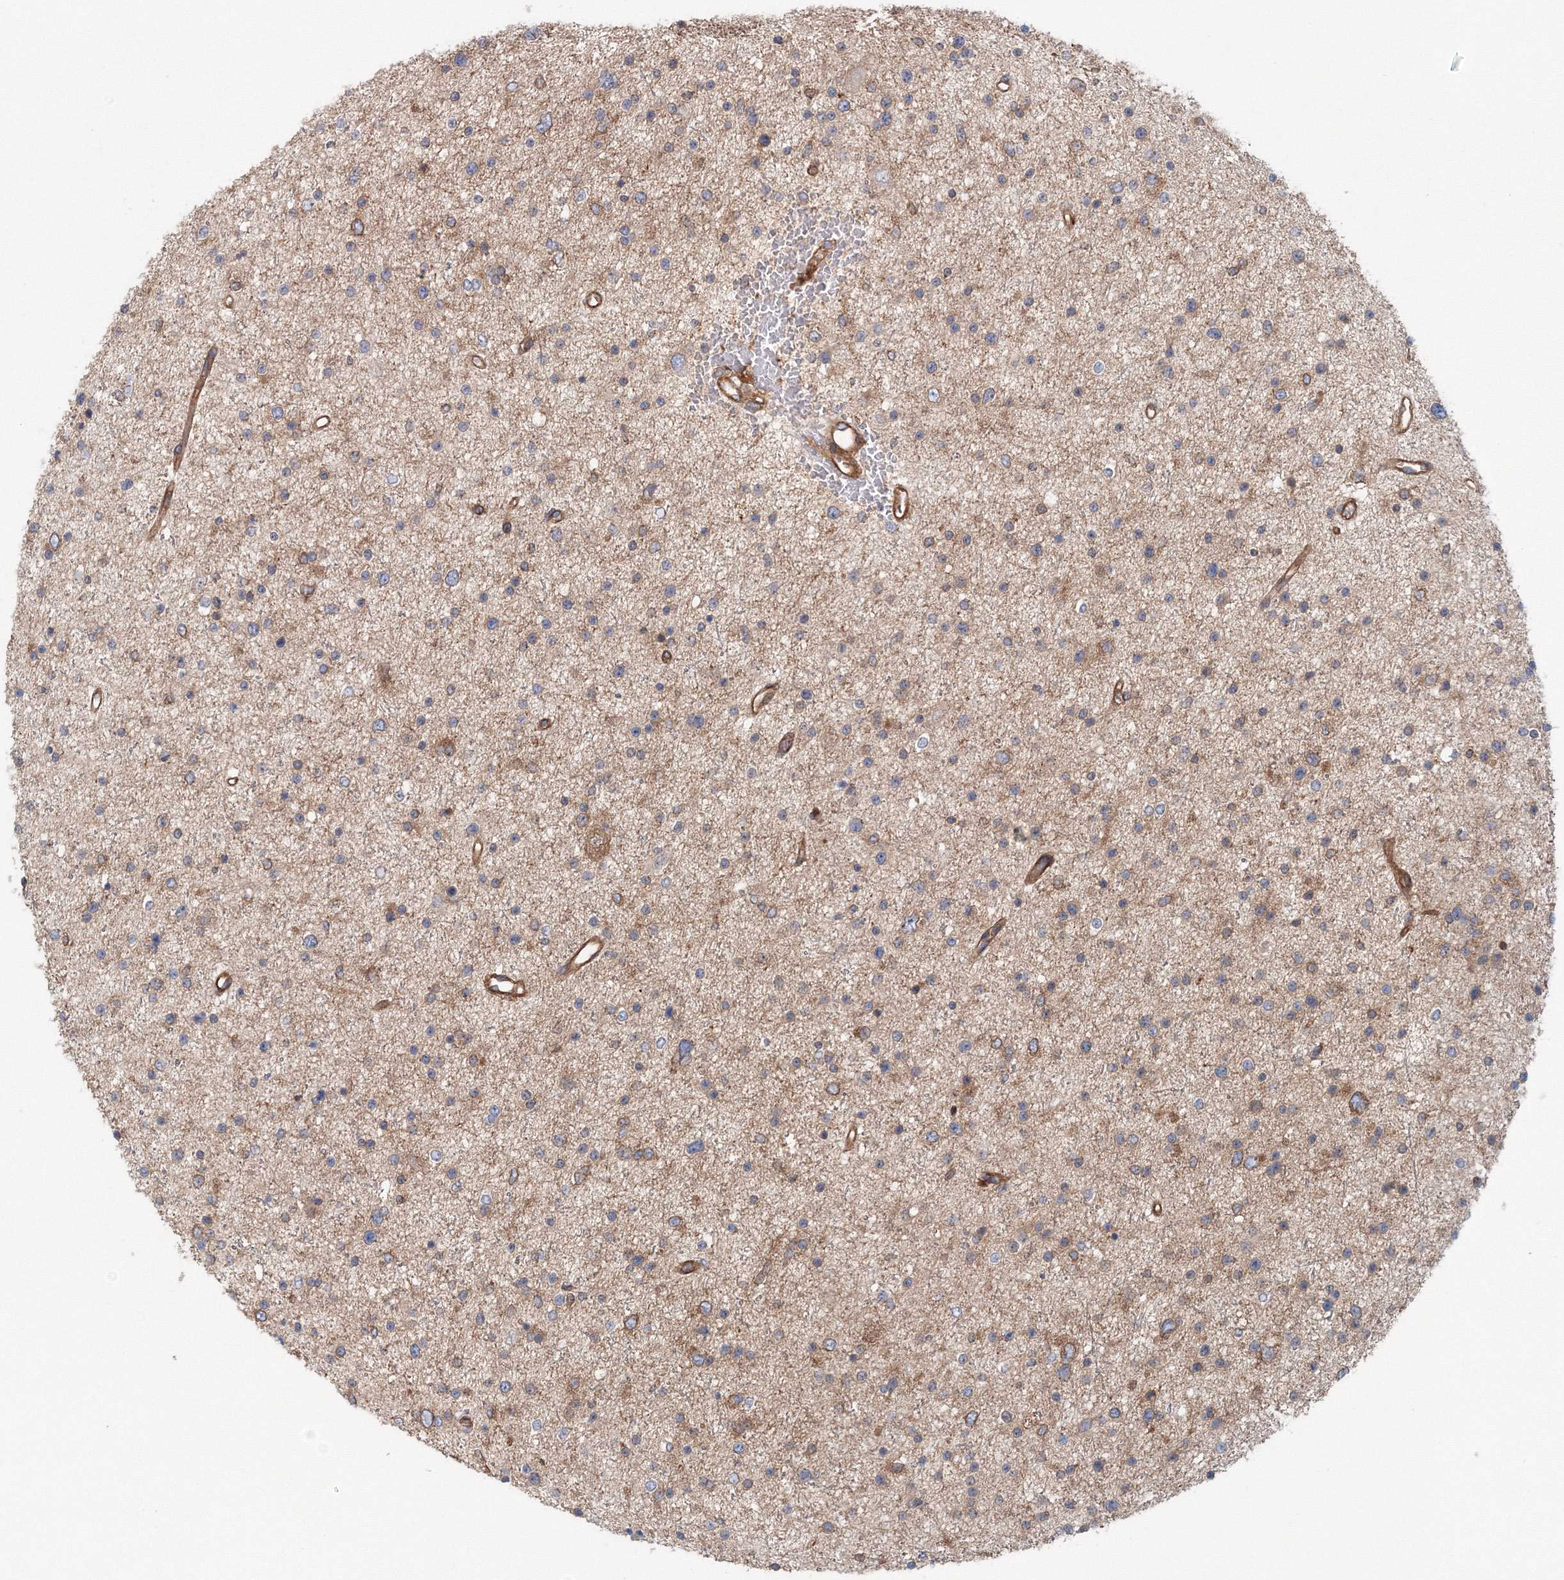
{"staining": {"intensity": "weak", "quantity": "25%-75%", "location": "cytoplasmic/membranous"}, "tissue": "glioma", "cell_type": "Tumor cells", "image_type": "cancer", "snomed": [{"axis": "morphology", "description": "Glioma, malignant, Low grade"}, {"axis": "topography", "description": "Brain"}], "caption": "Immunohistochemistry (IHC) of malignant low-grade glioma reveals low levels of weak cytoplasmic/membranous positivity in approximately 25%-75% of tumor cells. (Stains: DAB (3,3'-diaminobenzidine) in brown, nuclei in blue, Microscopy: brightfield microscopy at high magnification).", "gene": "EXOC1", "patient": {"sex": "female", "age": 37}}